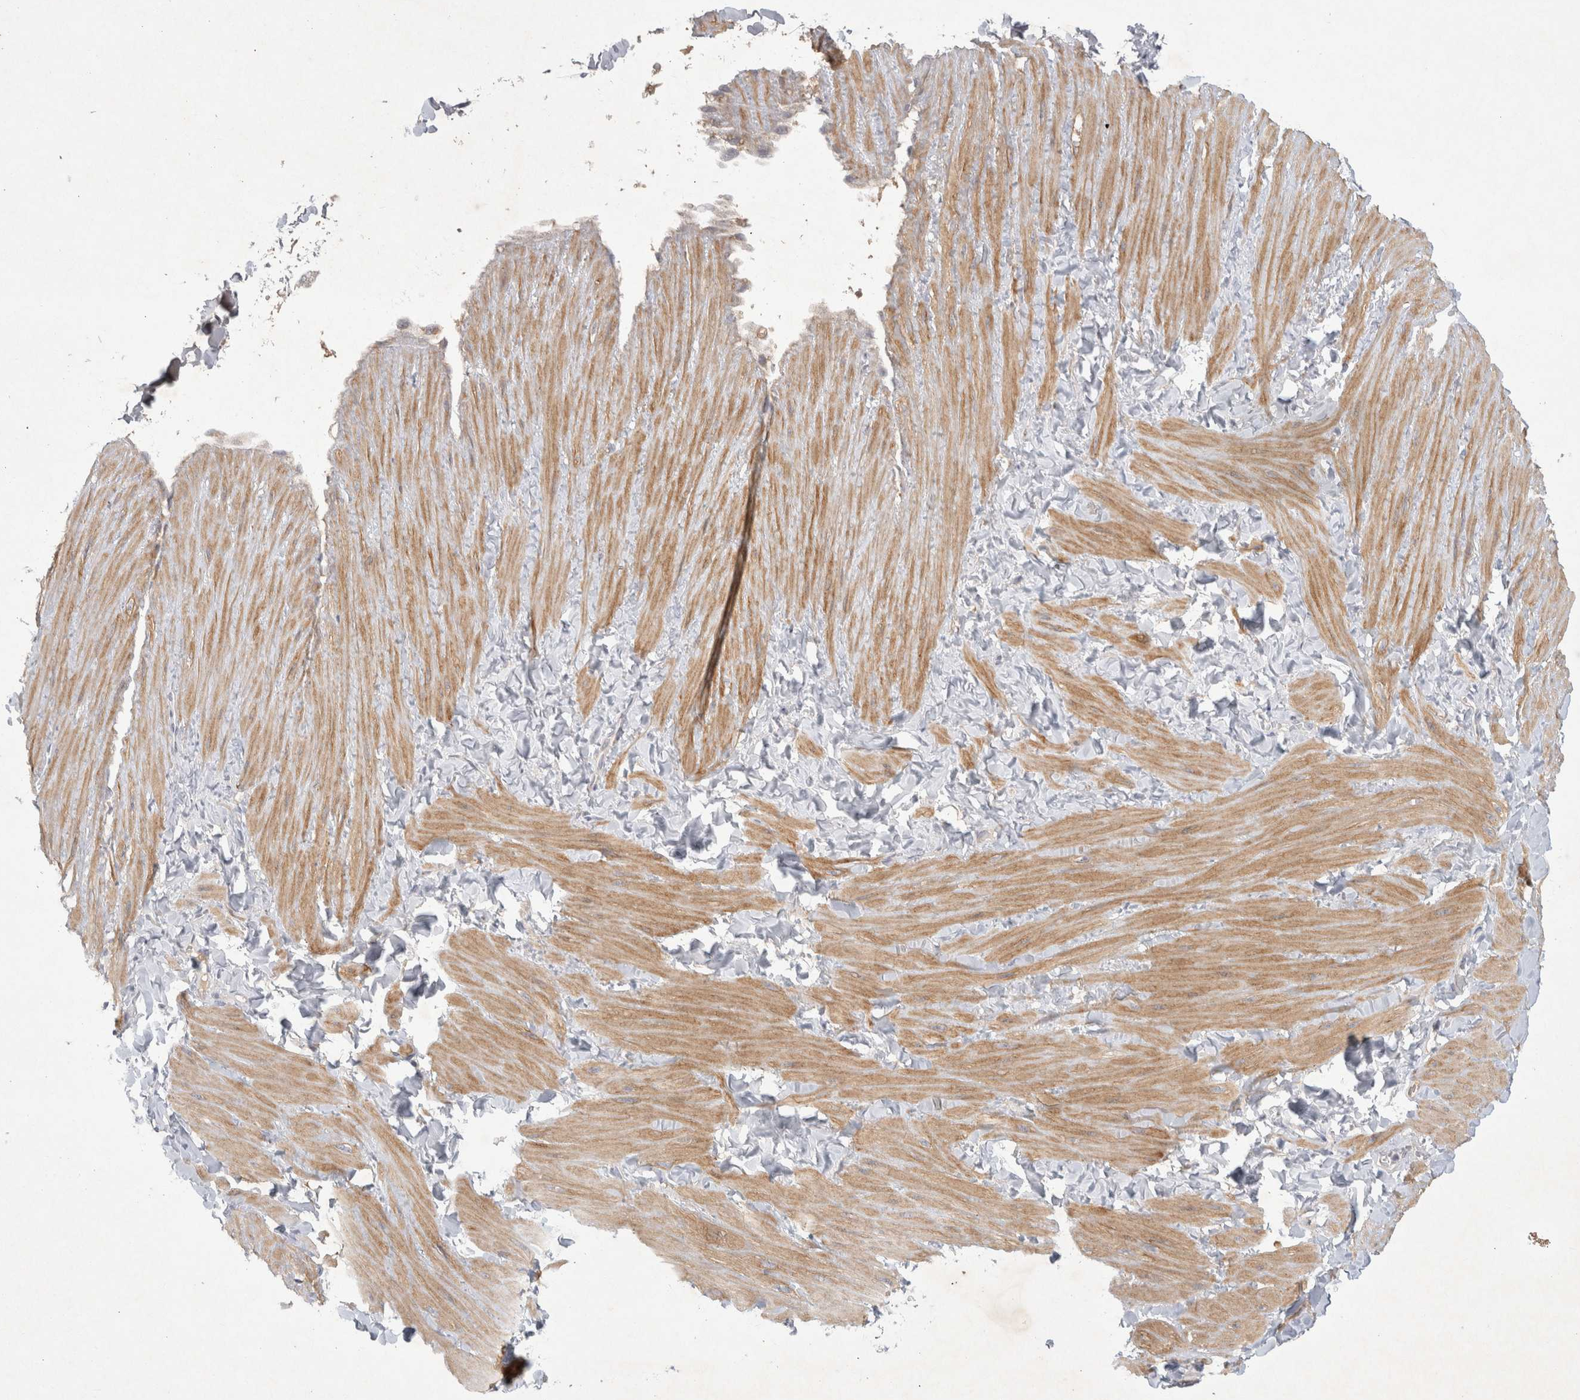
{"staining": {"intensity": "negative", "quantity": "none", "location": "none"}, "tissue": "soft tissue", "cell_type": "Fibroblasts", "image_type": "normal", "snomed": [{"axis": "morphology", "description": "Normal tissue, NOS"}, {"axis": "topography", "description": "Adipose tissue"}, {"axis": "topography", "description": "Vascular tissue"}, {"axis": "topography", "description": "Peripheral nerve tissue"}], "caption": "DAB (3,3'-diaminobenzidine) immunohistochemical staining of unremarkable human soft tissue exhibits no significant expression in fibroblasts.", "gene": "BZW2", "patient": {"sex": "male", "age": 25}}